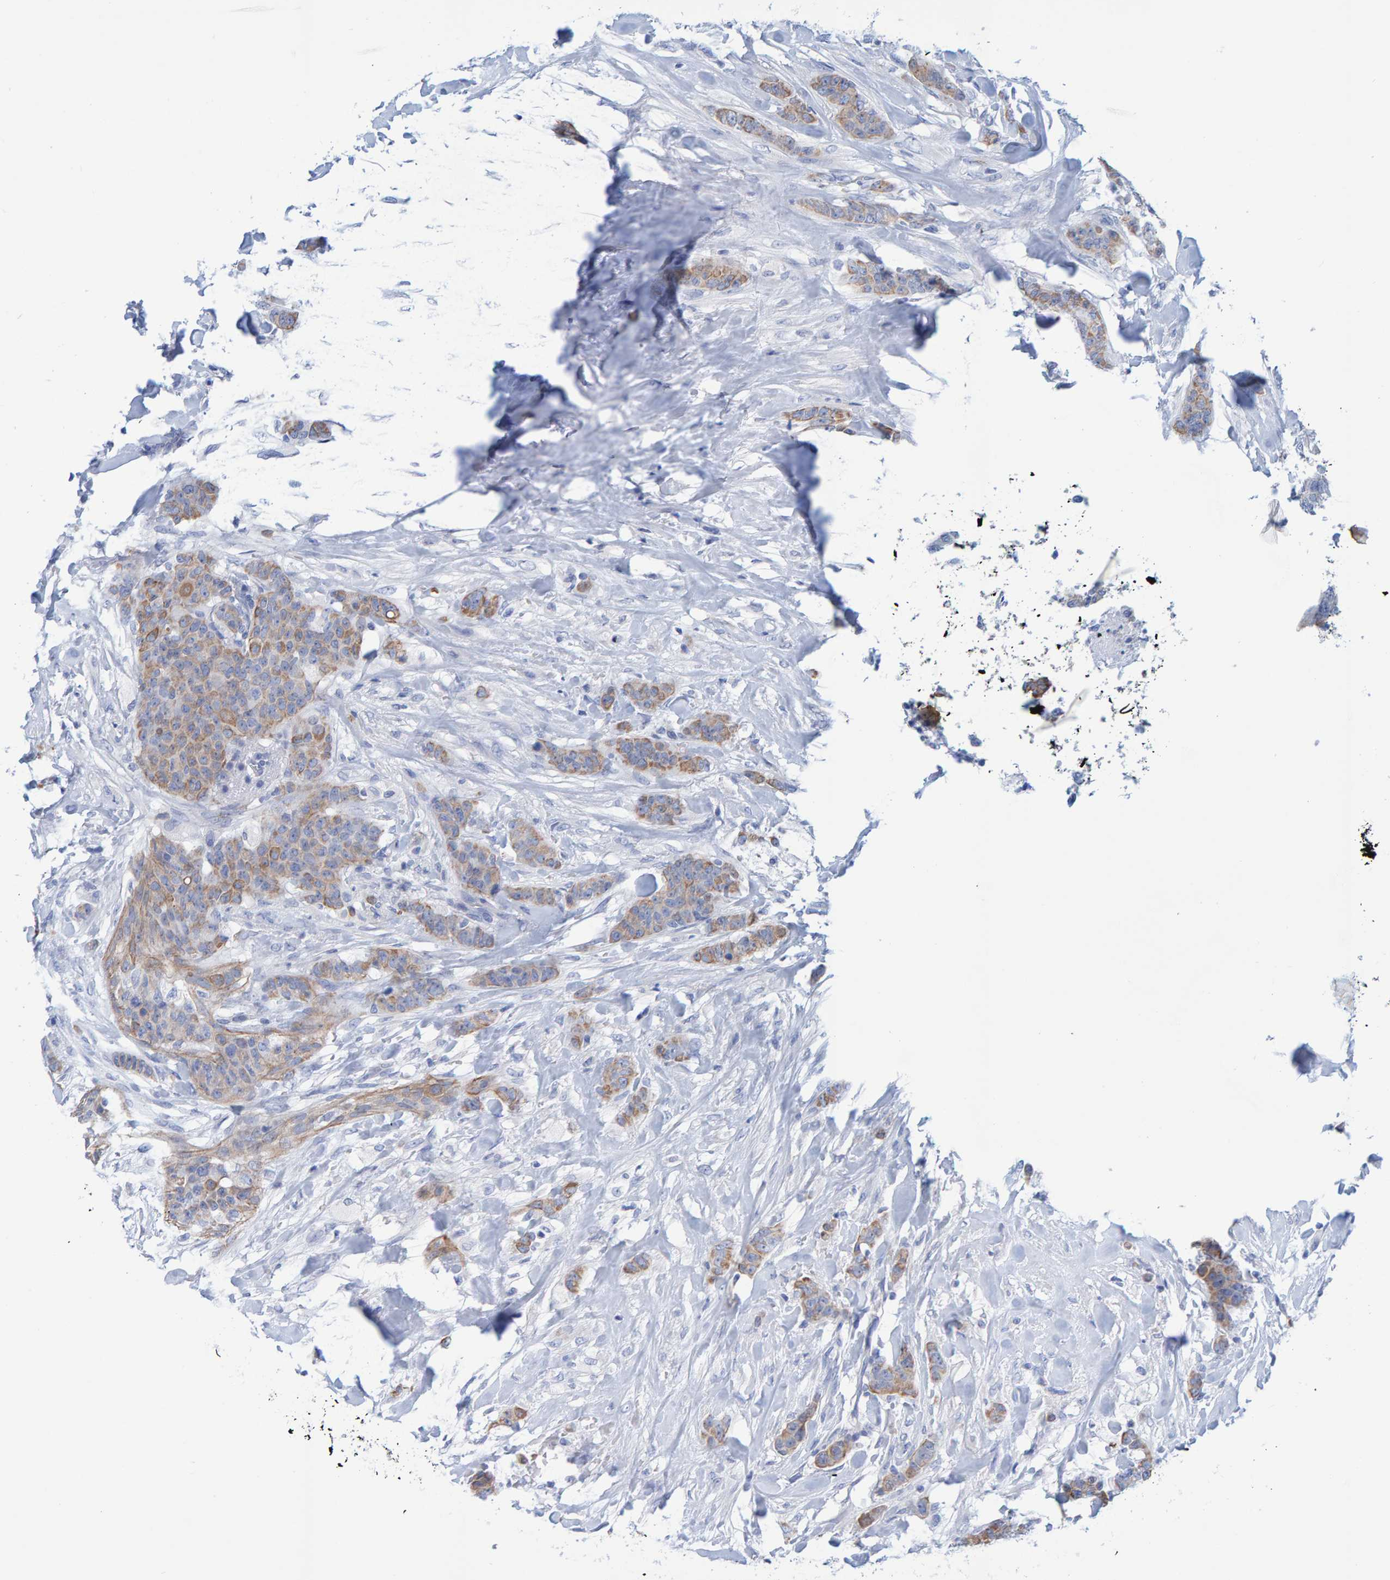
{"staining": {"intensity": "moderate", "quantity": ">75%", "location": "cytoplasmic/membranous"}, "tissue": "breast cancer", "cell_type": "Tumor cells", "image_type": "cancer", "snomed": [{"axis": "morphology", "description": "Normal tissue, NOS"}, {"axis": "morphology", "description": "Duct carcinoma"}, {"axis": "topography", "description": "Breast"}], "caption": "Protein expression analysis of invasive ductal carcinoma (breast) reveals moderate cytoplasmic/membranous staining in about >75% of tumor cells.", "gene": "JAKMIP3", "patient": {"sex": "female", "age": 40}}